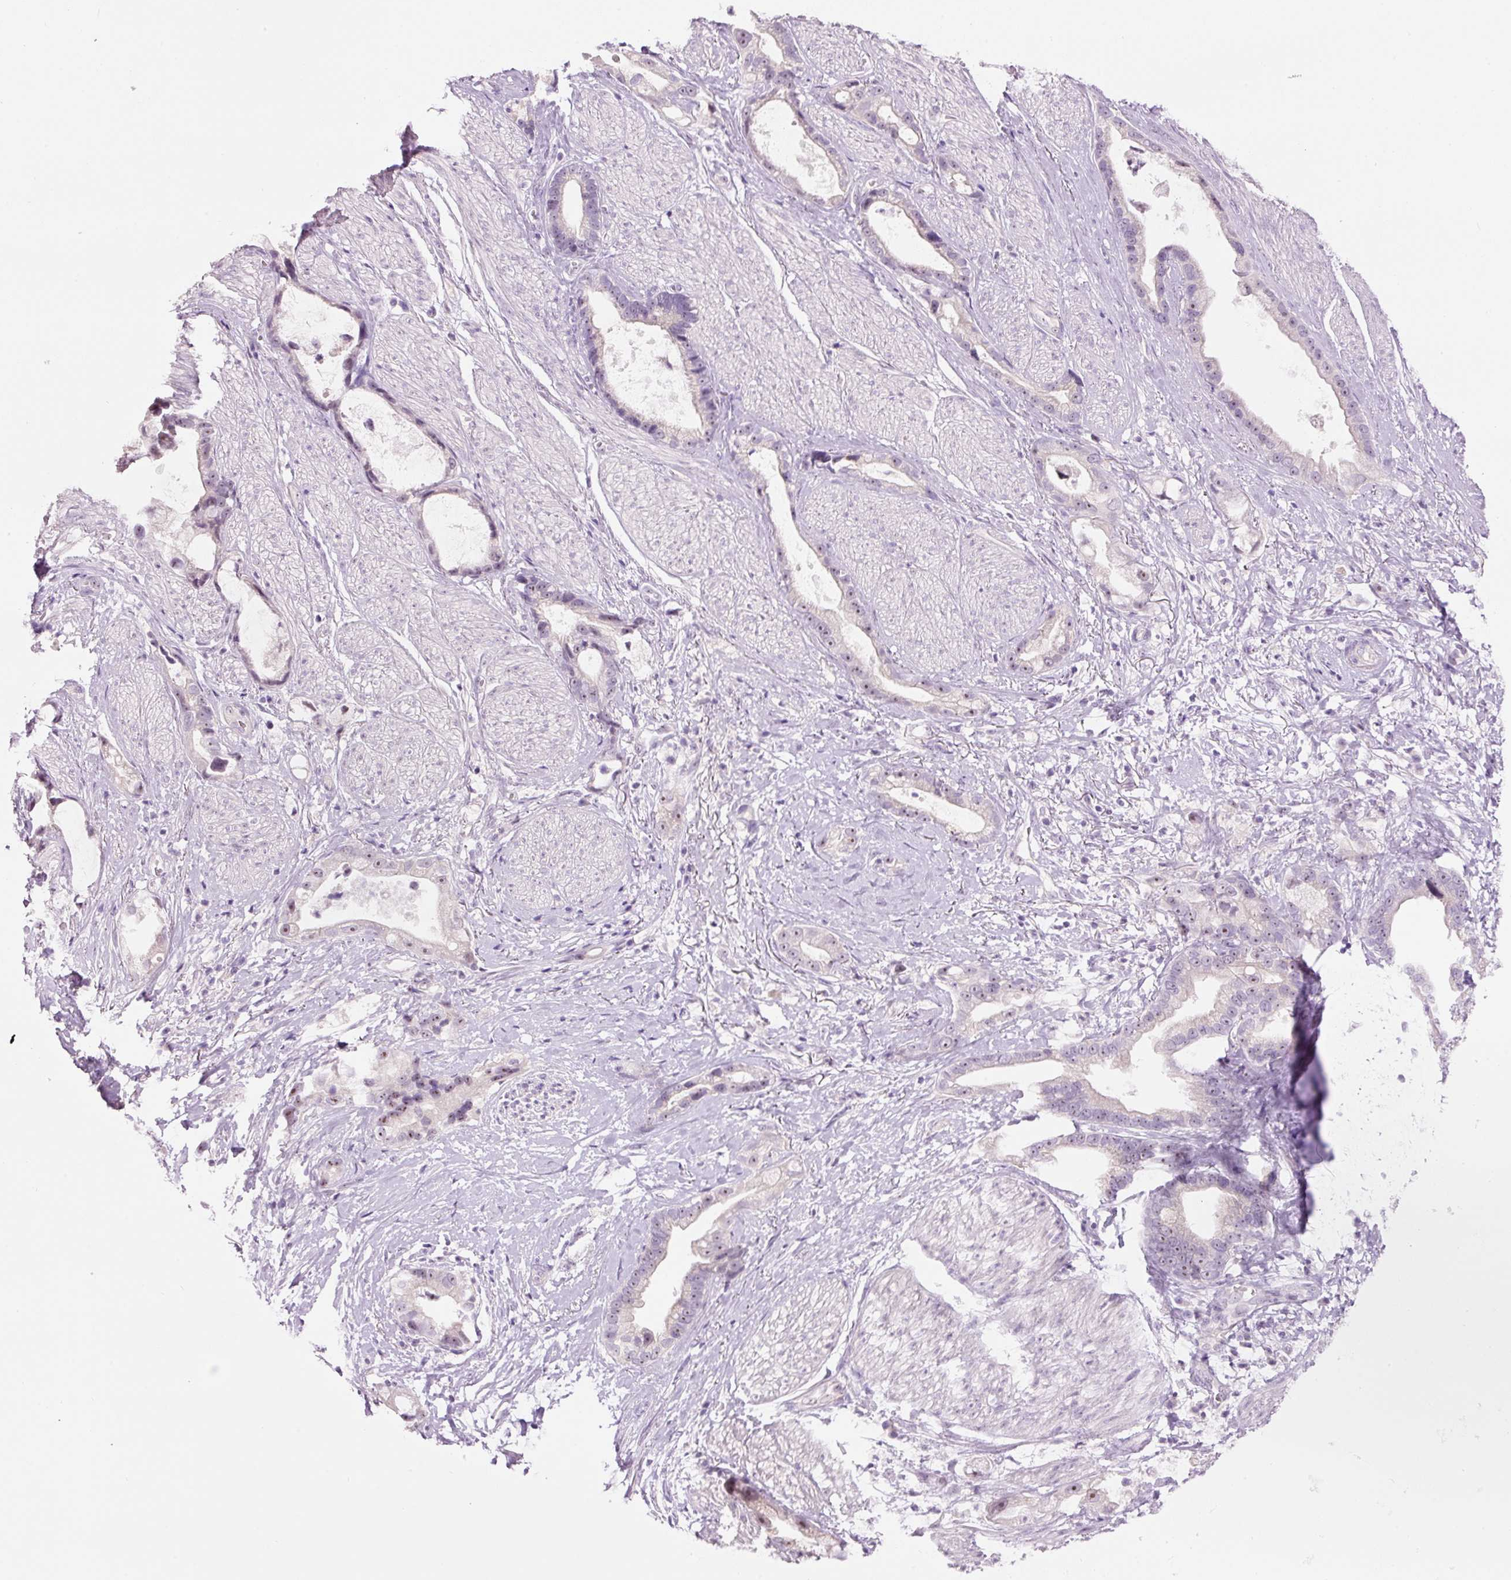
{"staining": {"intensity": "weak", "quantity": "<25%", "location": "nuclear"}, "tissue": "stomach cancer", "cell_type": "Tumor cells", "image_type": "cancer", "snomed": [{"axis": "morphology", "description": "Adenocarcinoma, NOS"}, {"axis": "topography", "description": "Stomach"}], "caption": "Immunohistochemistry (IHC) of stomach adenocarcinoma displays no expression in tumor cells.", "gene": "GCG", "patient": {"sex": "male", "age": 55}}